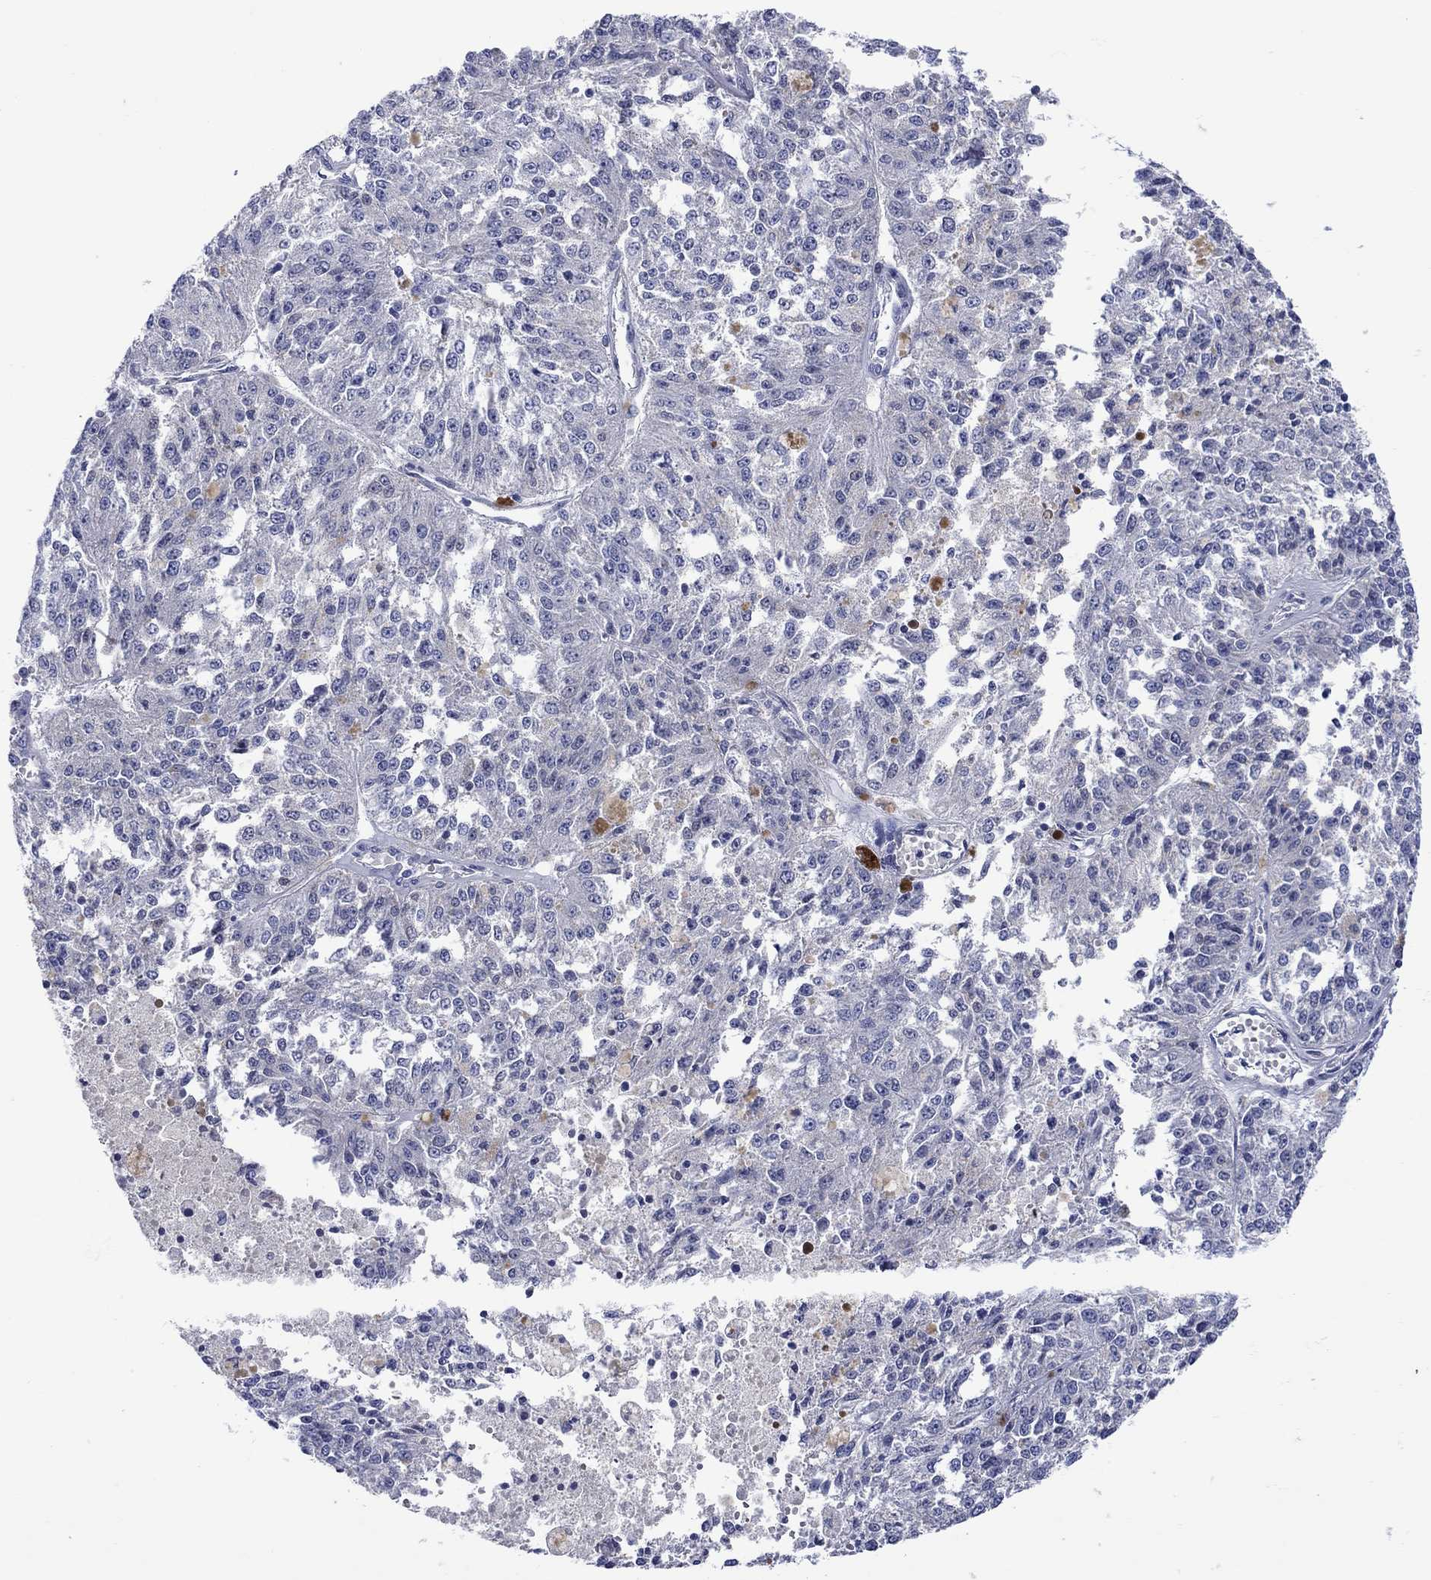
{"staining": {"intensity": "negative", "quantity": "none", "location": "none"}, "tissue": "melanoma", "cell_type": "Tumor cells", "image_type": "cancer", "snomed": [{"axis": "morphology", "description": "Malignant melanoma, Metastatic site"}, {"axis": "topography", "description": "Lymph node"}], "caption": "This photomicrograph is of melanoma stained with immunohistochemistry (IHC) to label a protein in brown with the nuclei are counter-stained blue. There is no positivity in tumor cells.", "gene": "MSI1", "patient": {"sex": "female", "age": 64}}